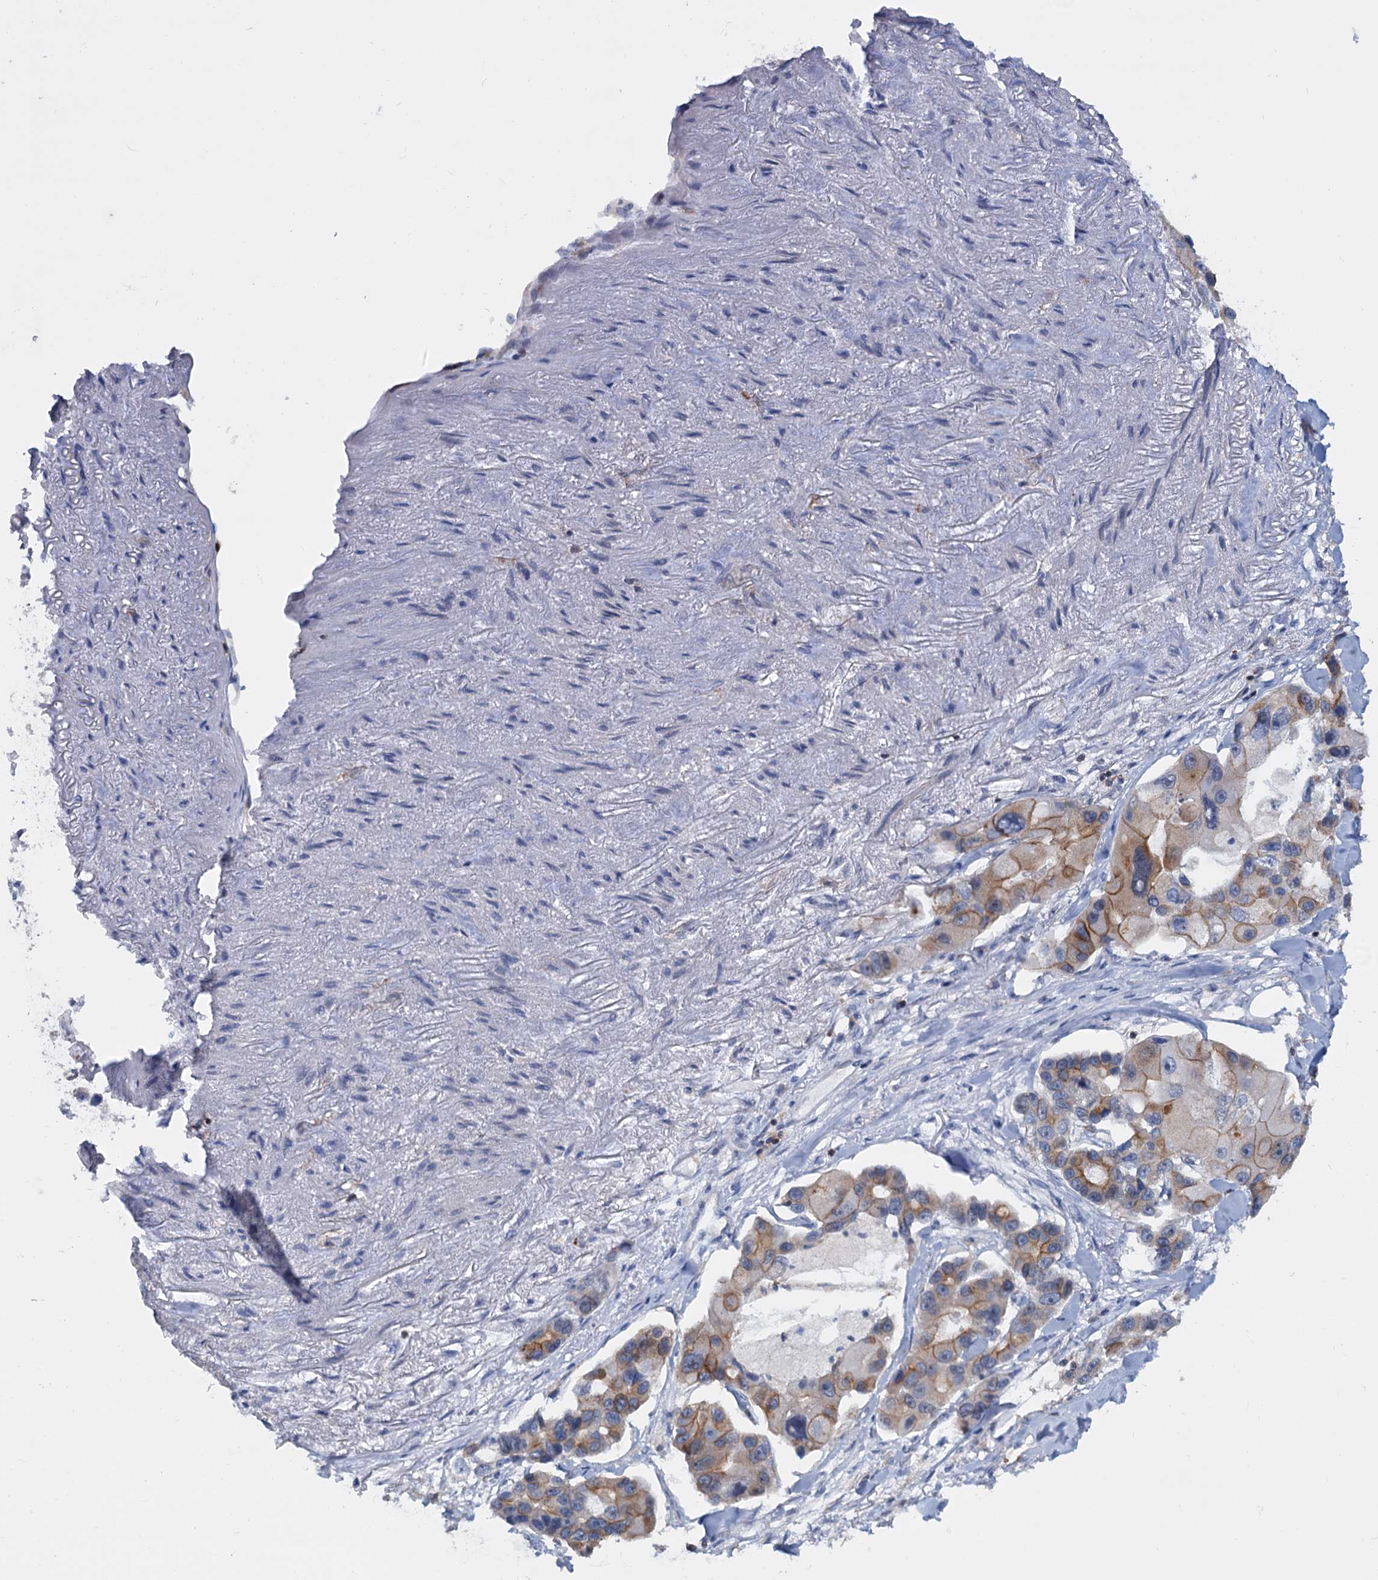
{"staining": {"intensity": "moderate", "quantity": "25%-75%", "location": "cytoplasmic/membranous"}, "tissue": "lung cancer", "cell_type": "Tumor cells", "image_type": "cancer", "snomed": [{"axis": "morphology", "description": "Adenocarcinoma, NOS"}, {"axis": "topography", "description": "Lung"}], "caption": "Tumor cells demonstrate moderate cytoplasmic/membranous expression in approximately 25%-75% of cells in lung cancer. (DAB (3,3'-diaminobenzidine) IHC, brown staining for protein, blue staining for nuclei).", "gene": "LRCH4", "patient": {"sex": "female", "age": 54}}